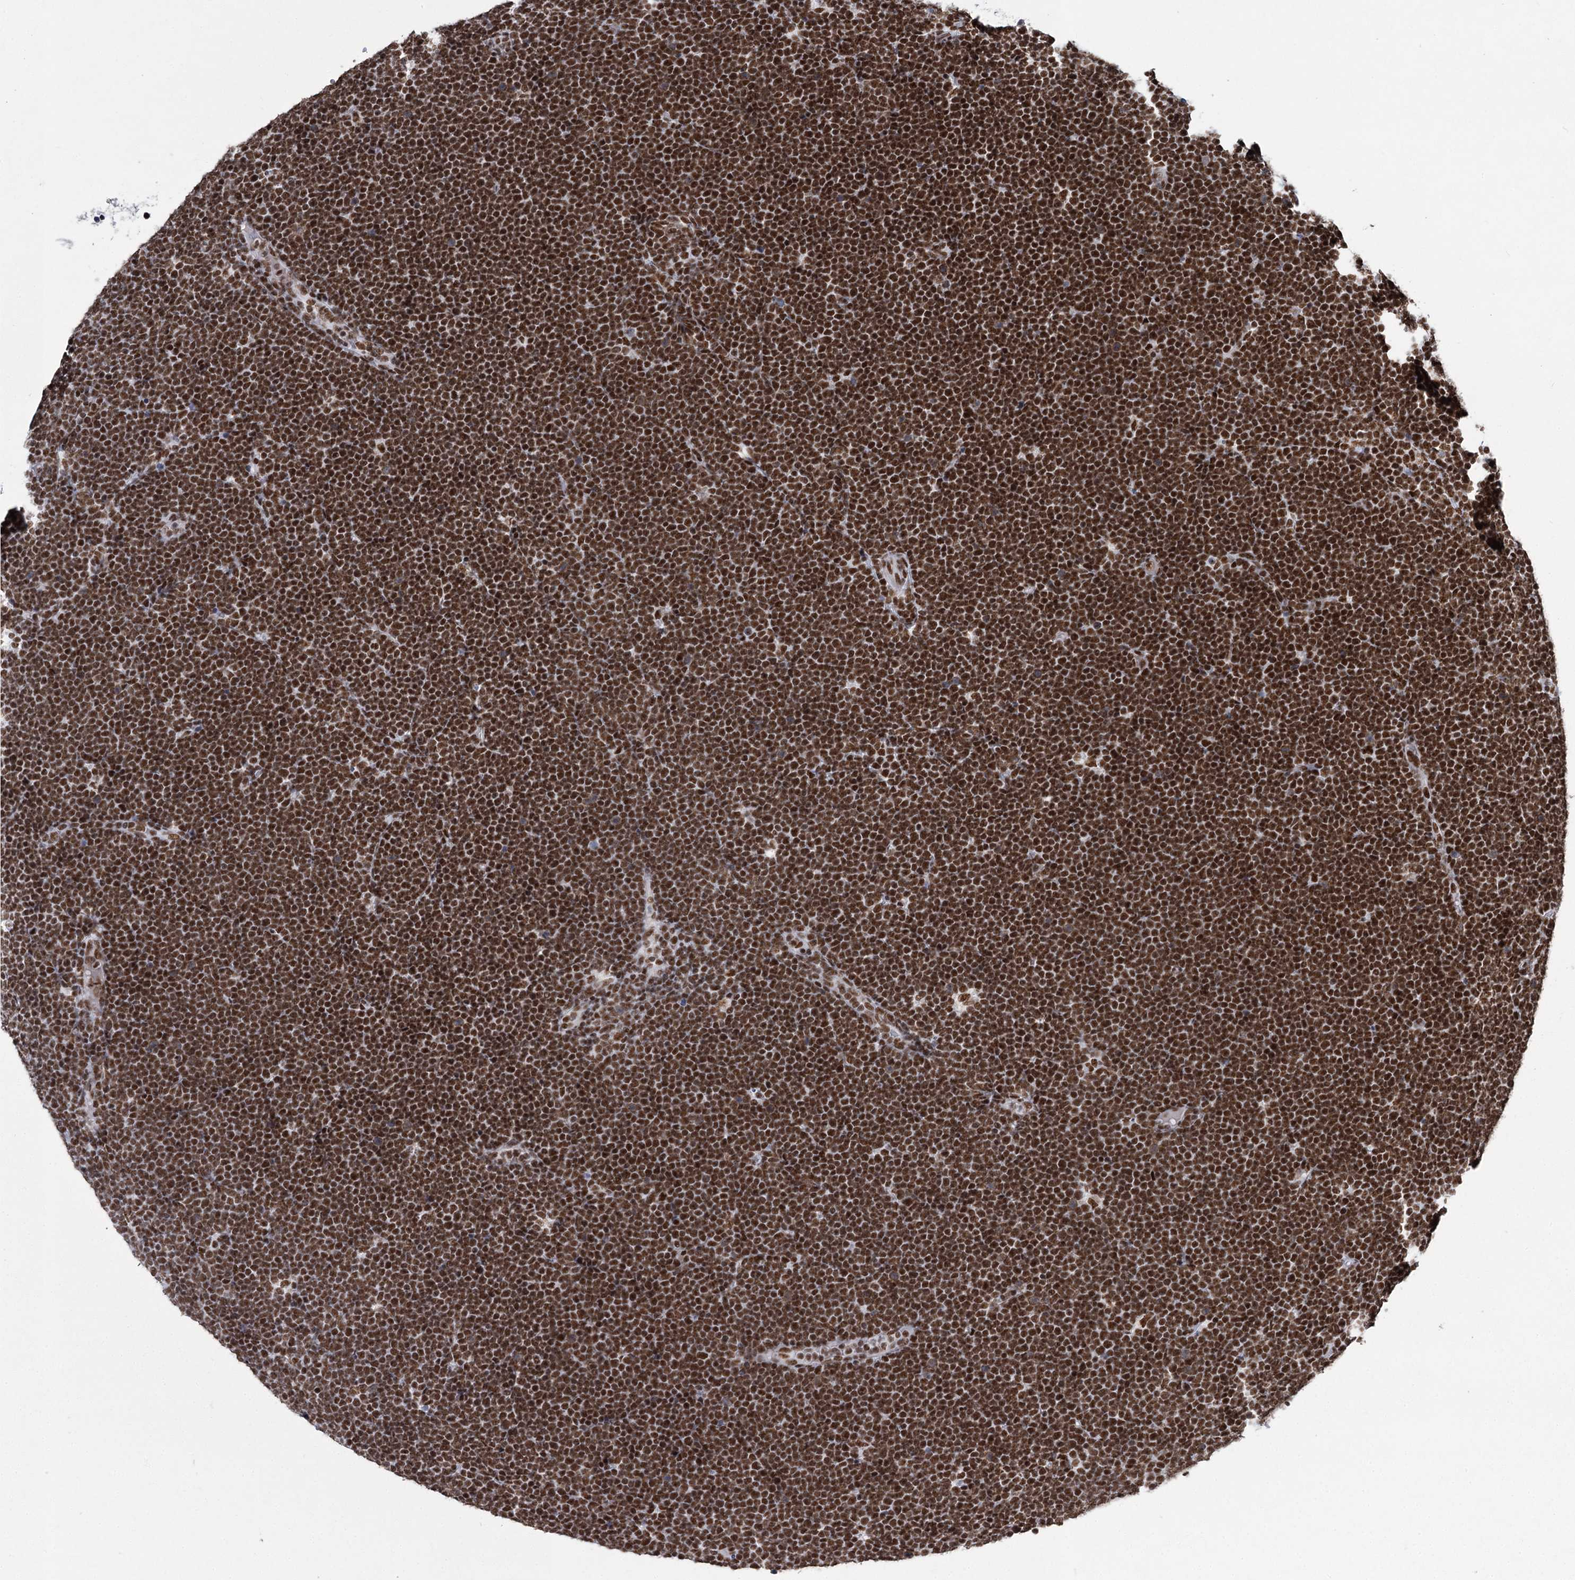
{"staining": {"intensity": "strong", "quantity": ">75%", "location": "nuclear"}, "tissue": "lymphoma", "cell_type": "Tumor cells", "image_type": "cancer", "snomed": [{"axis": "morphology", "description": "Malignant lymphoma, non-Hodgkin's type, High grade"}, {"axis": "topography", "description": "Lymph node"}], "caption": "Brown immunohistochemical staining in human malignant lymphoma, non-Hodgkin's type (high-grade) reveals strong nuclear staining in about >75% of tumor cells.", "gene": "SCAF8", "patient": {"sex": "male", "age": 13}}